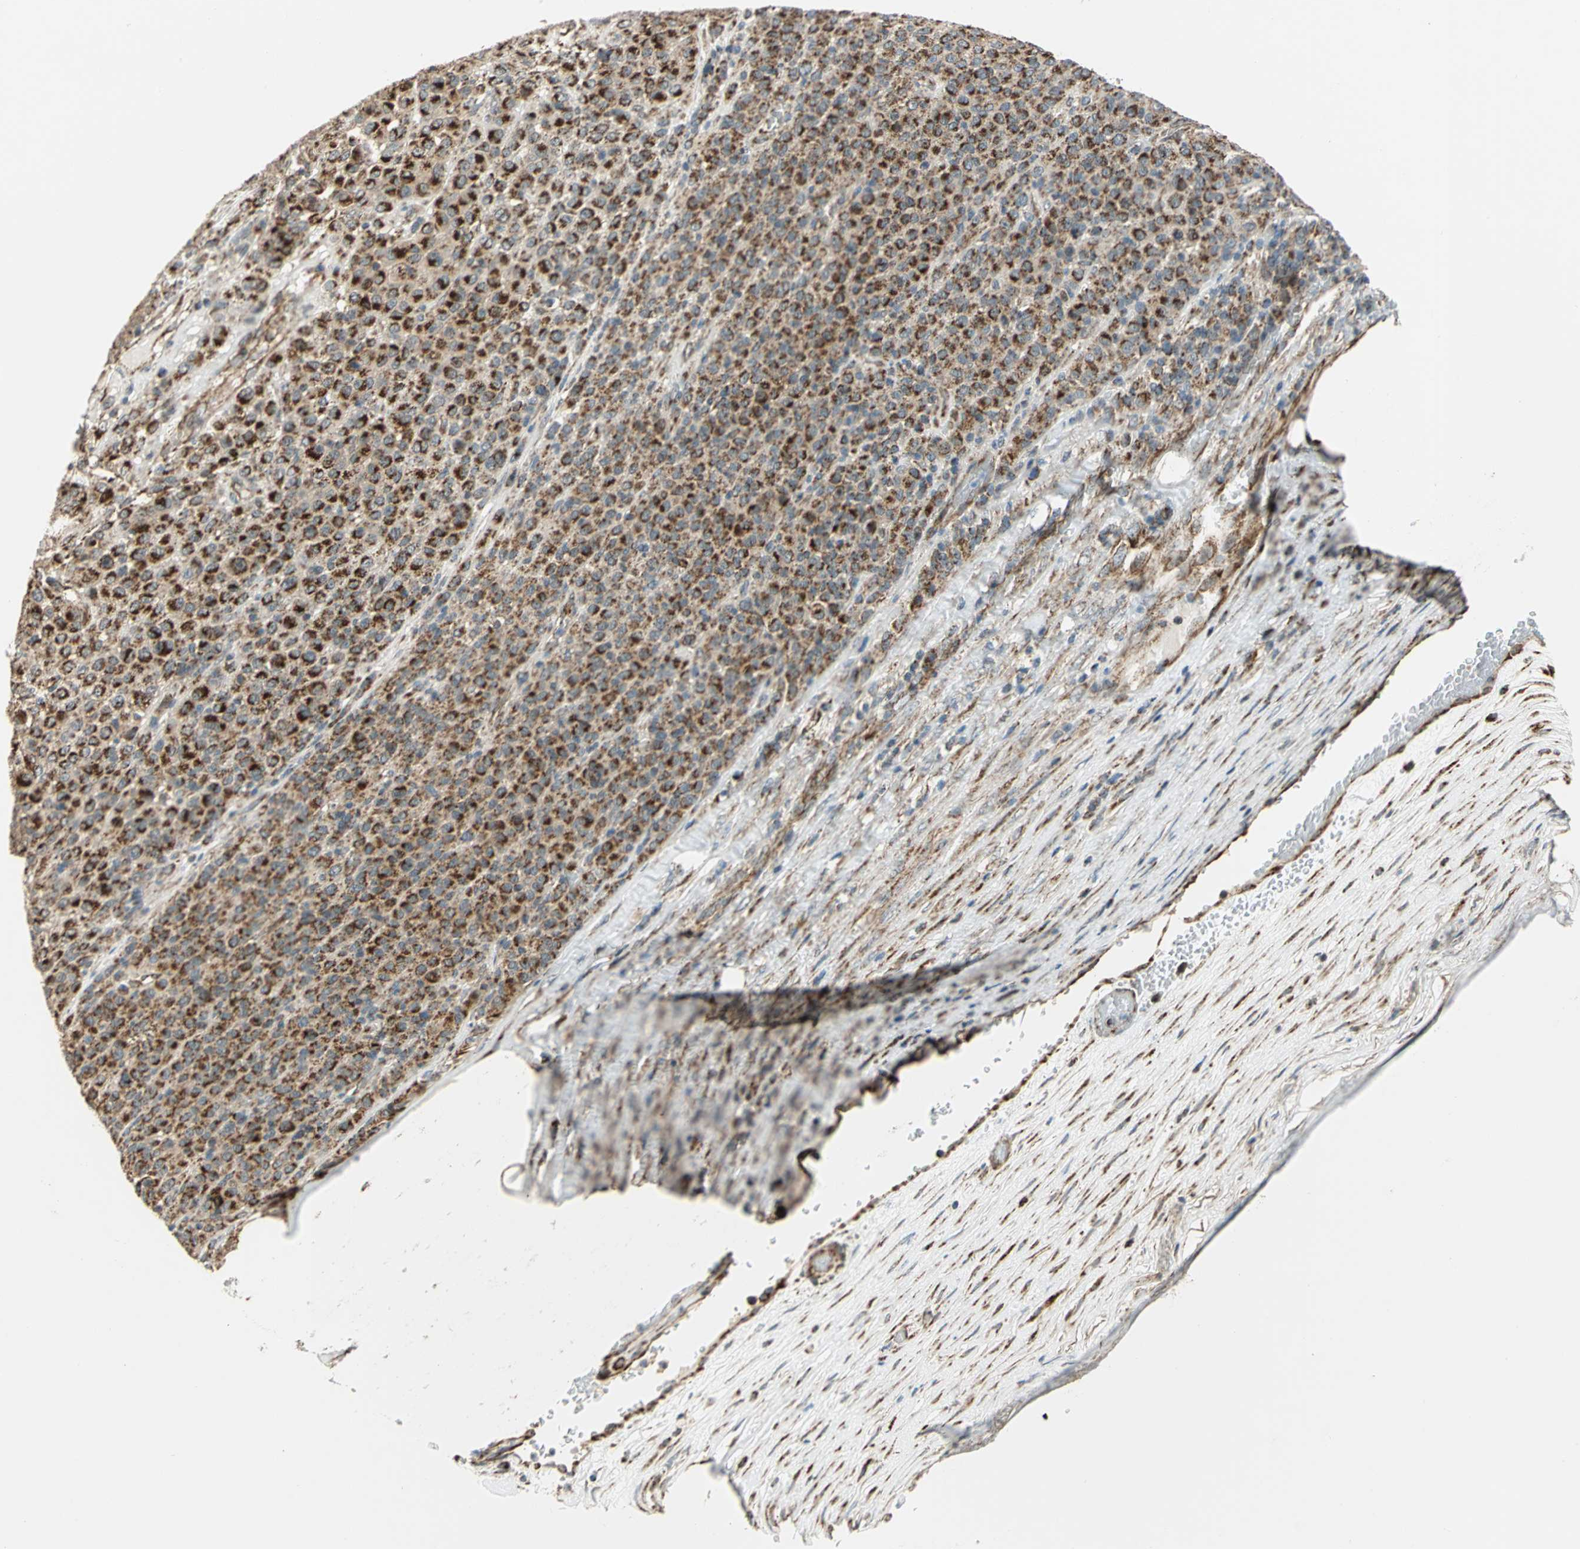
{"staining": {"intensity": "strong", "quantity": ">75%", "location": "cytoplasmic/membranous"}, "tissue": "melanoma", "cell_type": "Tumor cells", "image_type": "cancer", "snomed": [{"axis": "morphology", "description": "Malignant melanoma, Metastatic site"}, {"axis": "topography", "description": "Pancreas"}], "caption": "Protein expression analysis of human melanoma reveals strong cytoplasmic/membranous staining in approximately >75% of tumor cells. (DAB IHC, brown staining for protein, blue staining for nuclei).", "gene": "MRPS22", "patient": {"sex": "female", "age": 30}}